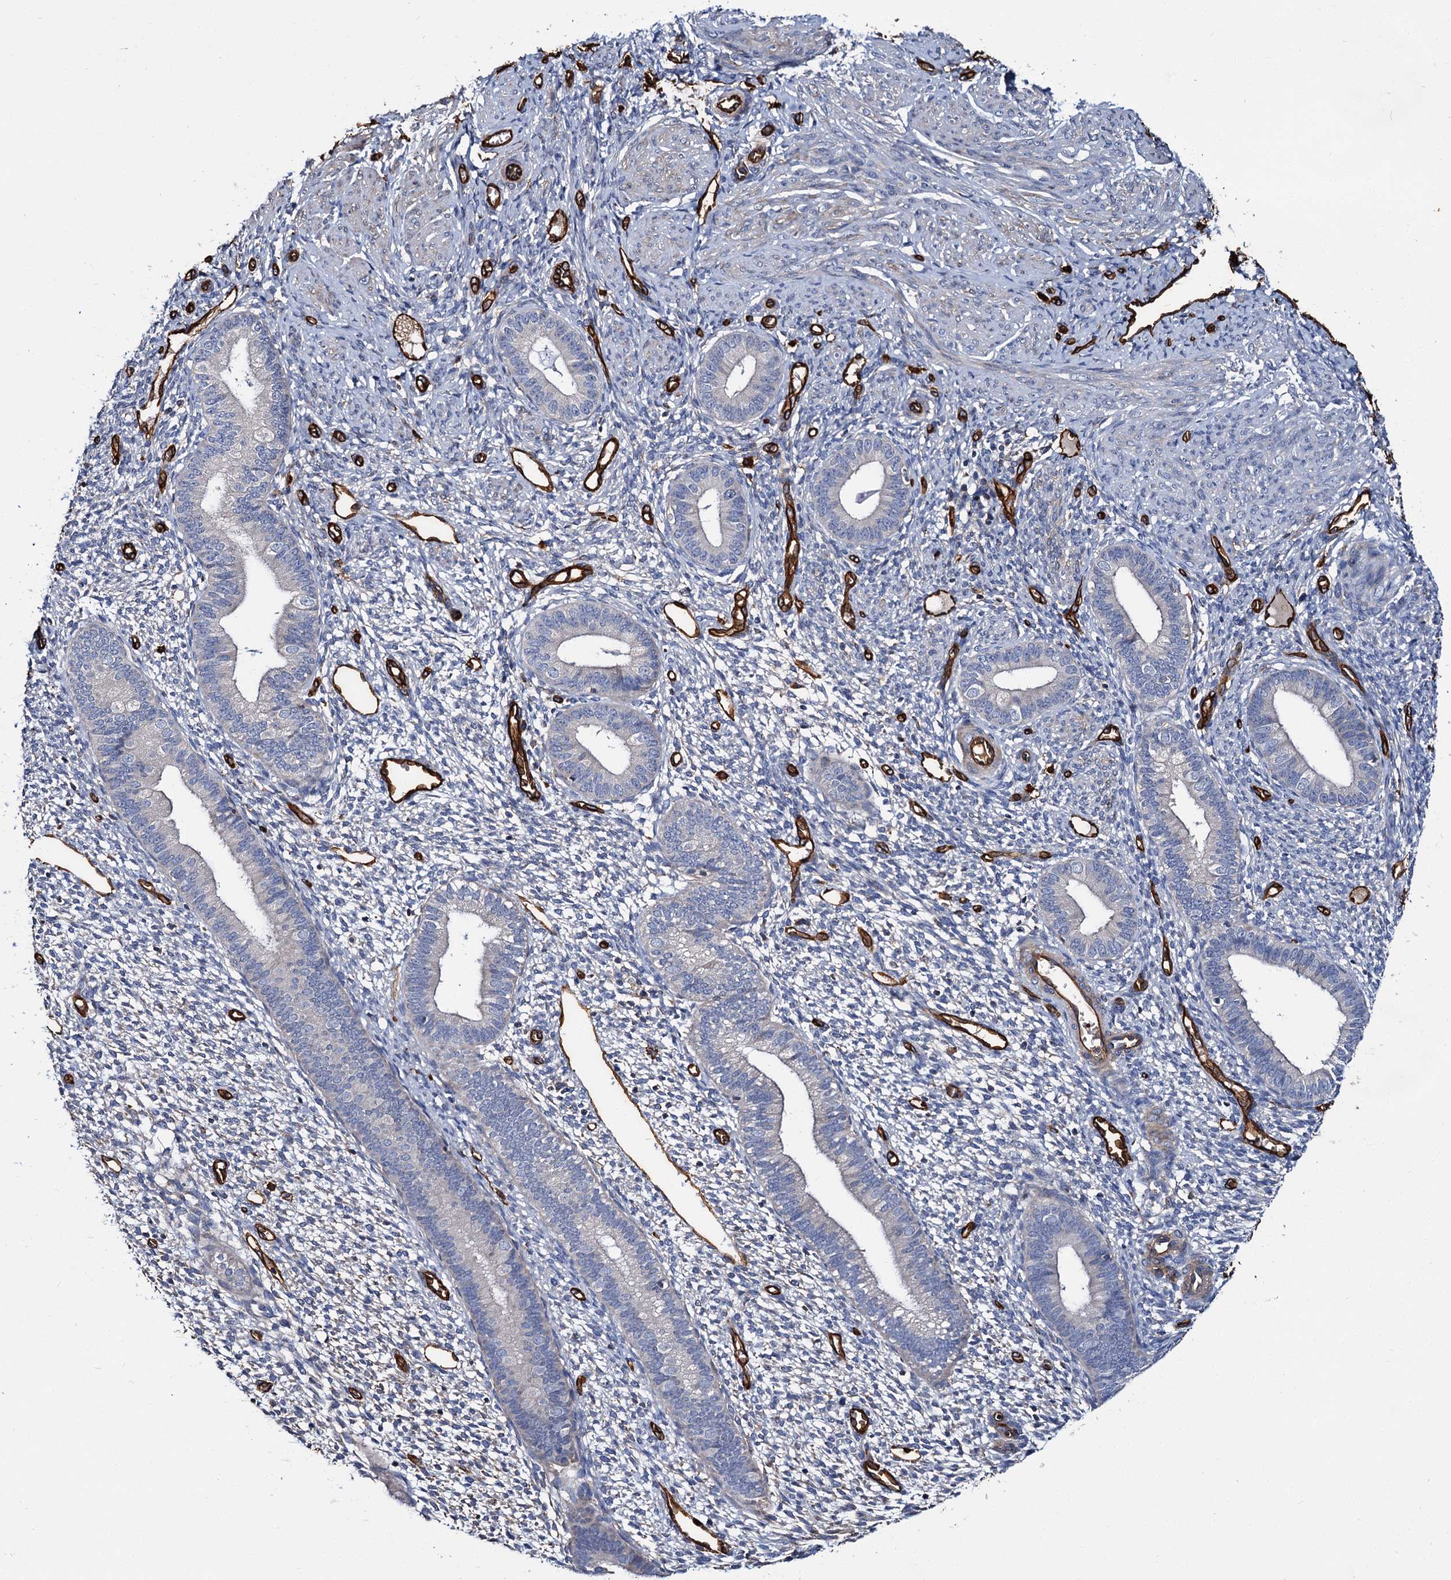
{"staining": {"intensity": "negative", "quantity": "none", "location": "none"}, "tissue": "endometrium", "cell_type": "Cells in endometrial stroma", "image_type": "normal", "snomed": [{"axis": "morphology", "description": "Normal tissue, NOS"}, {"axis": "topography", "description": "Endometrium"}], "caption": "Immunohistochemical staining of unremarkable human endometrium exhibits no significant staining in cells in endometrial stroma. Nuclei are stained in blue.", "gene": "CACNA1C", "patient": {"sex": "female", "age": 46}}